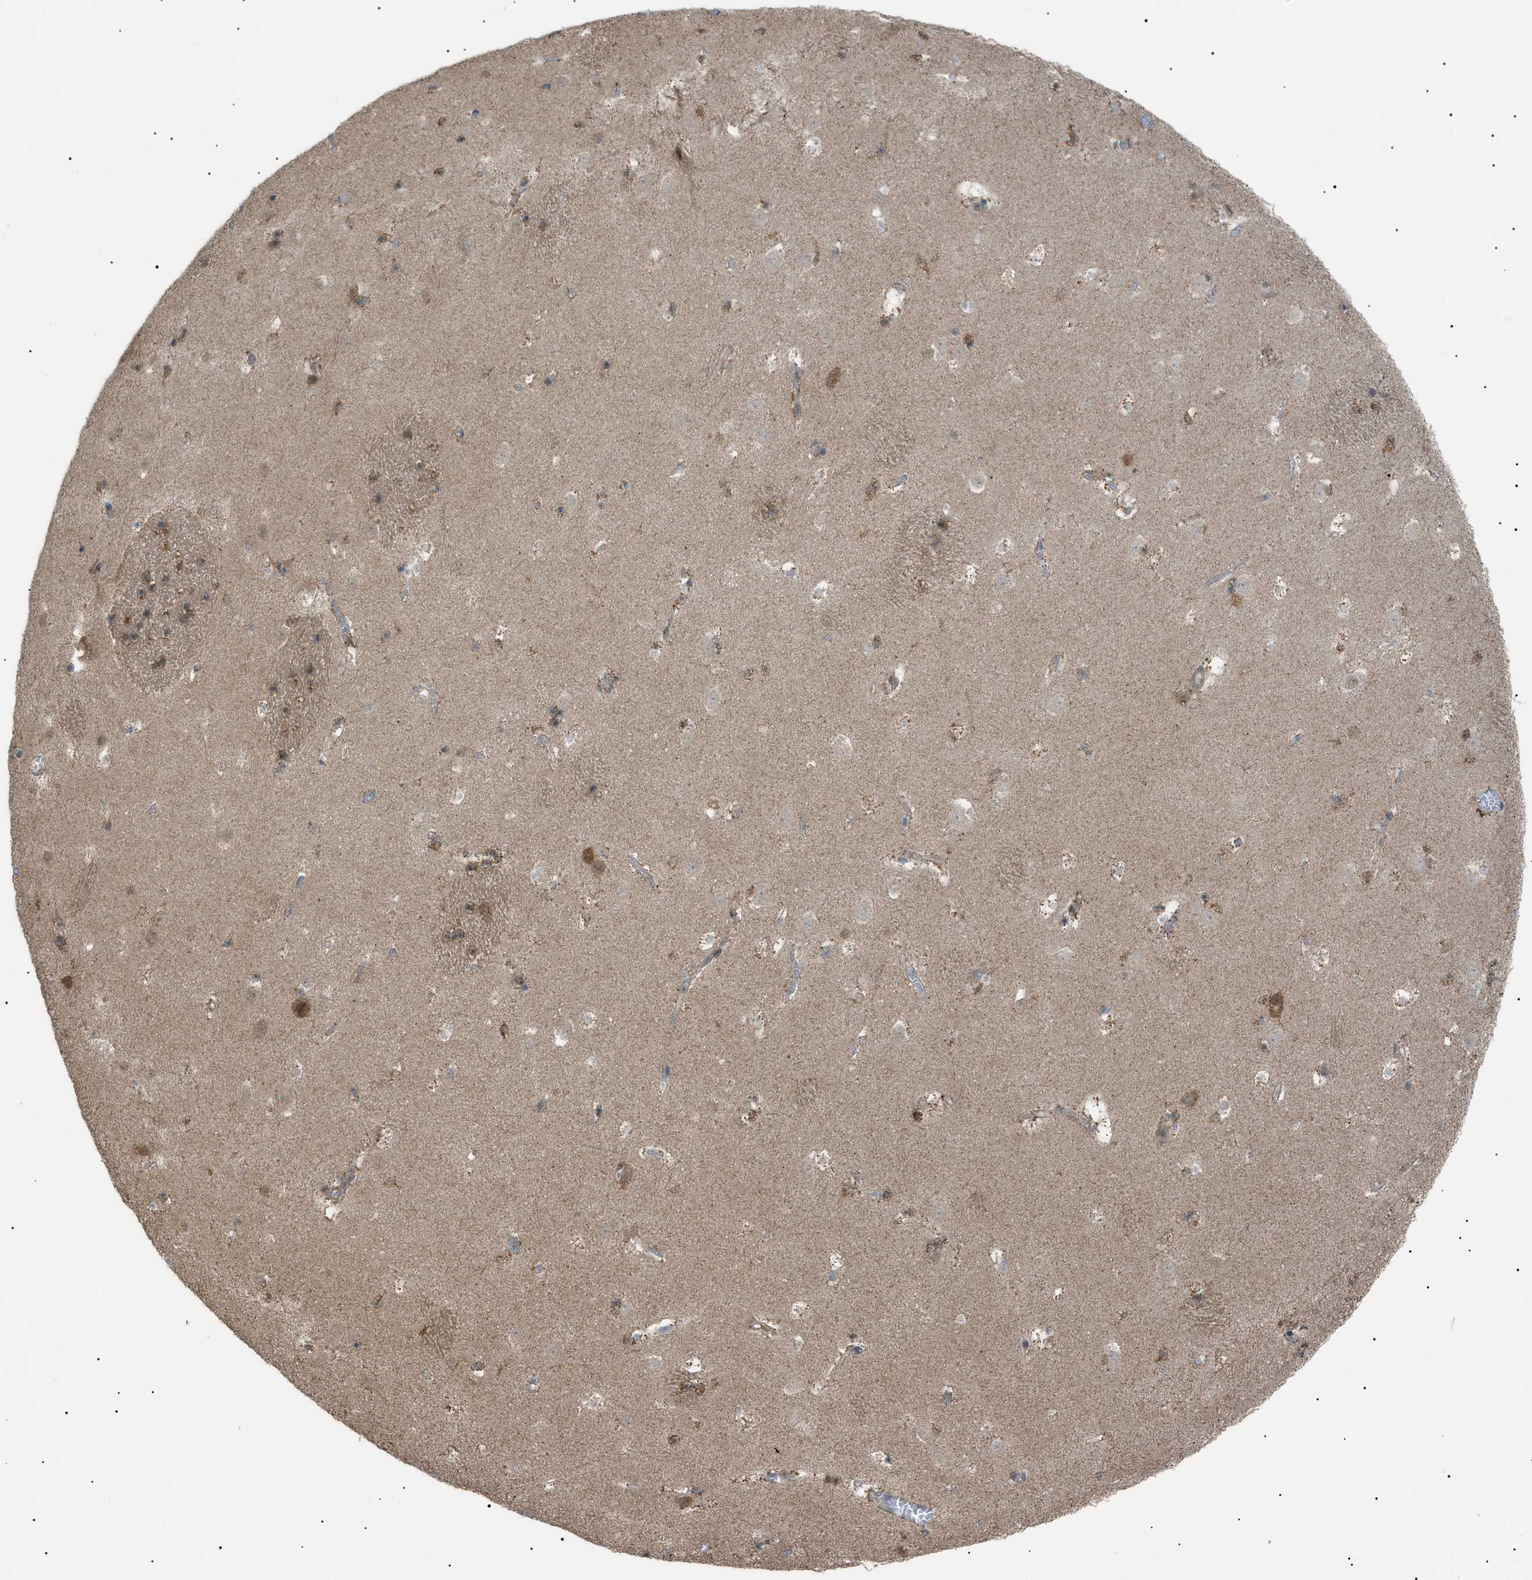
{"staining": {"intensity": "weak", "quantity": "25%-75%", "location": "cytoplasmic/membranous,nuclear"}, "tissue": "caudate", "cell_type": "Glial cells", "image_type": "normal", "snomed": [{"axis": "morphology", "description": "Normal tissue, NOS"}, {"axis": "topography", "description": "Lateral ventricle wall"}], "caption": "Immunohistochemical staining of normal caudate displays 25%-75% levels of weak cytoplasmic/membranous,nuclear protein positivity in about 25%-75% of glial cells.", "gene": "LPIN2", "patient": {"sex": "male", "age": 45}}